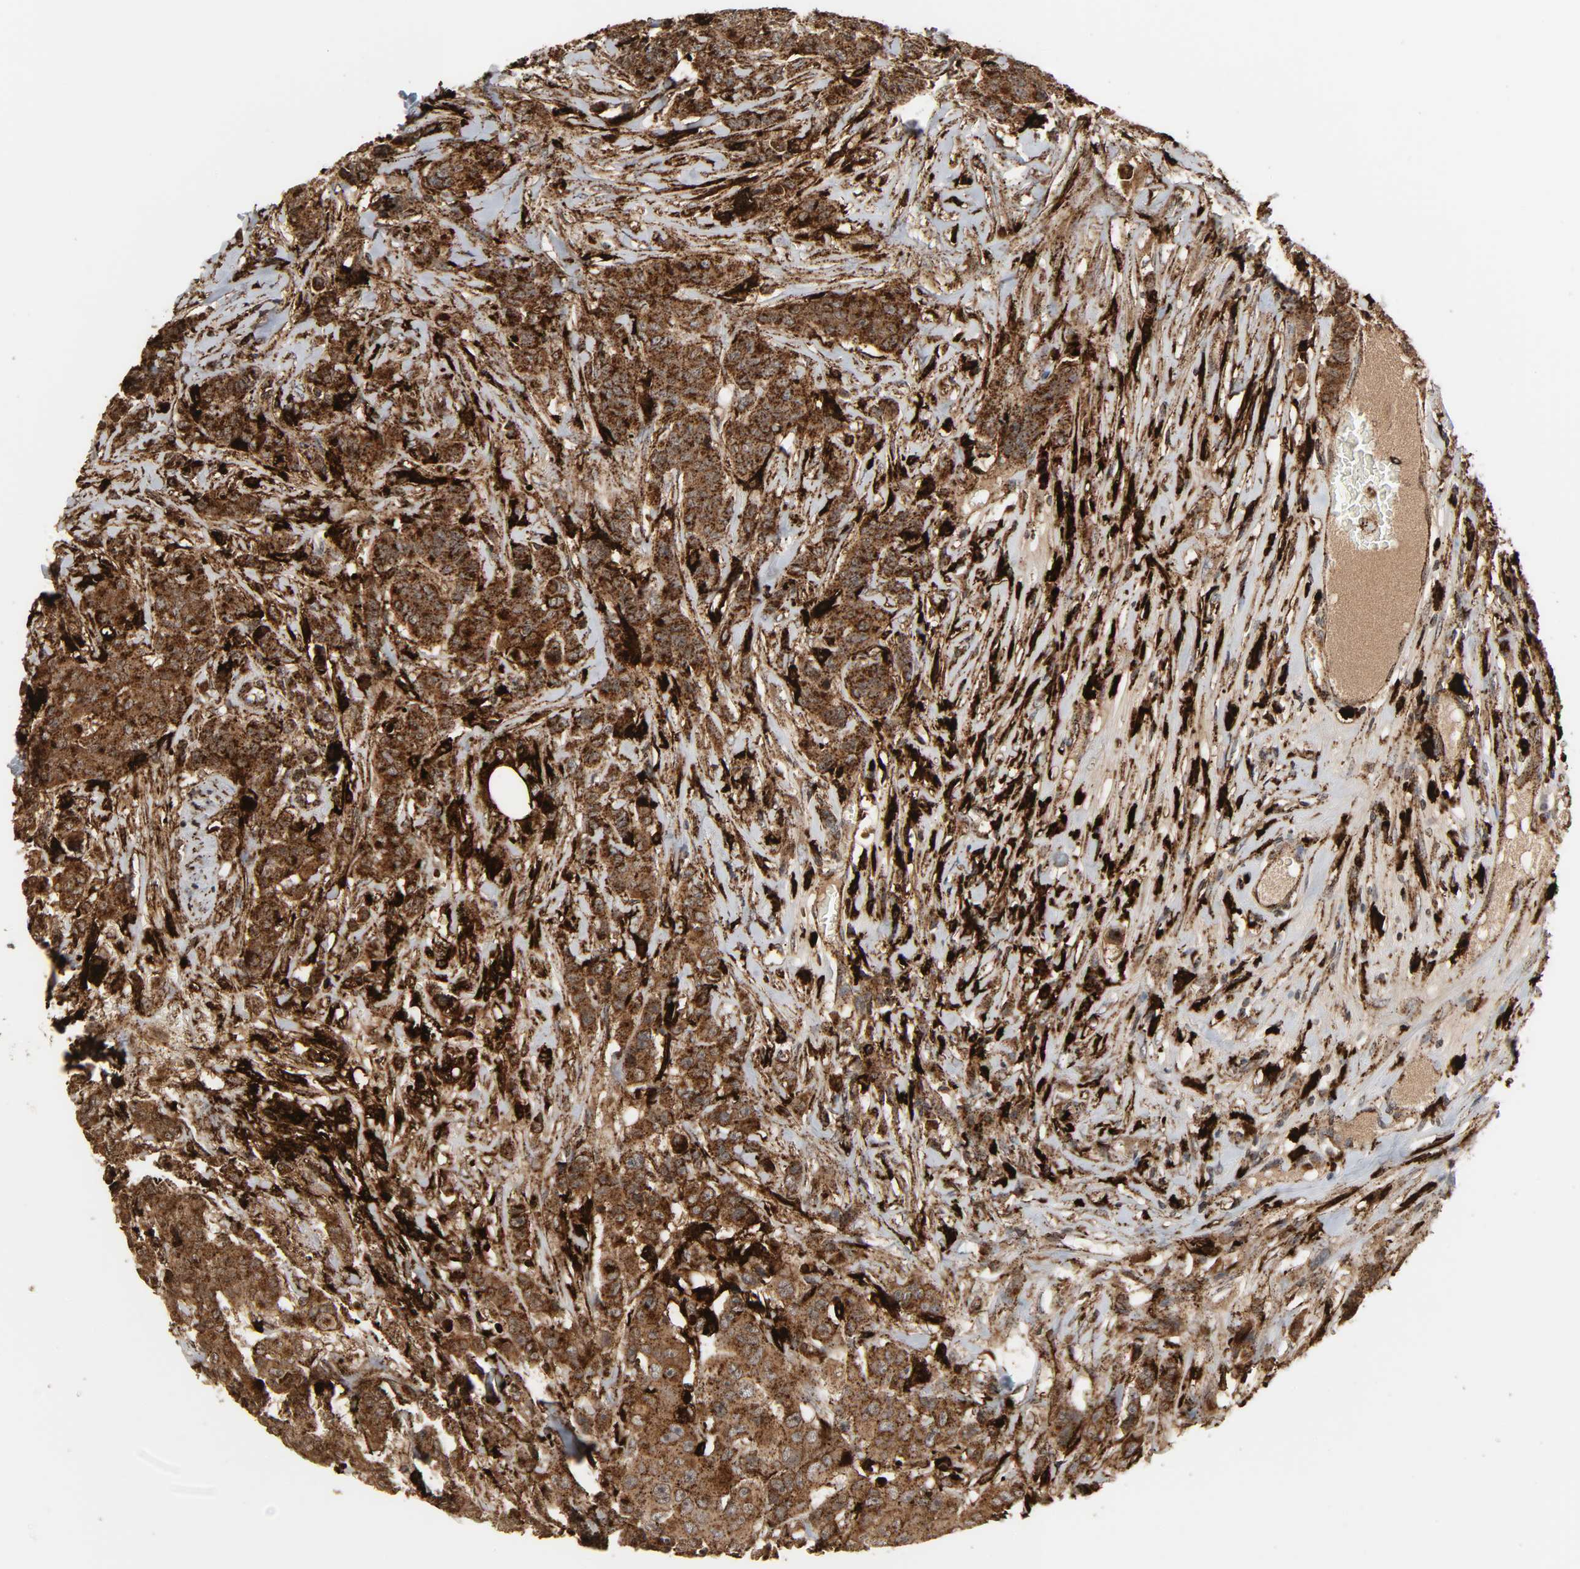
{"staining": {"intensity": "strong", "quantity": ">75%", "location": "cytoplasmic/membranous"}, "tissue": "breast cancer", "cell_type": "Tumor cells", "image_type": "cancer", "snomed": [{"axis": "morphology", "description": "Duct carcinoma"}, {"axis": "topography", "description": "Breast"}], "caption": "Strong cytoplasmic/membranous staining is appreciated in approximately >75% of tumor cells in breast cancer.", "gene": "PSAP", "patient": {"sex": "female", "age": 40}}